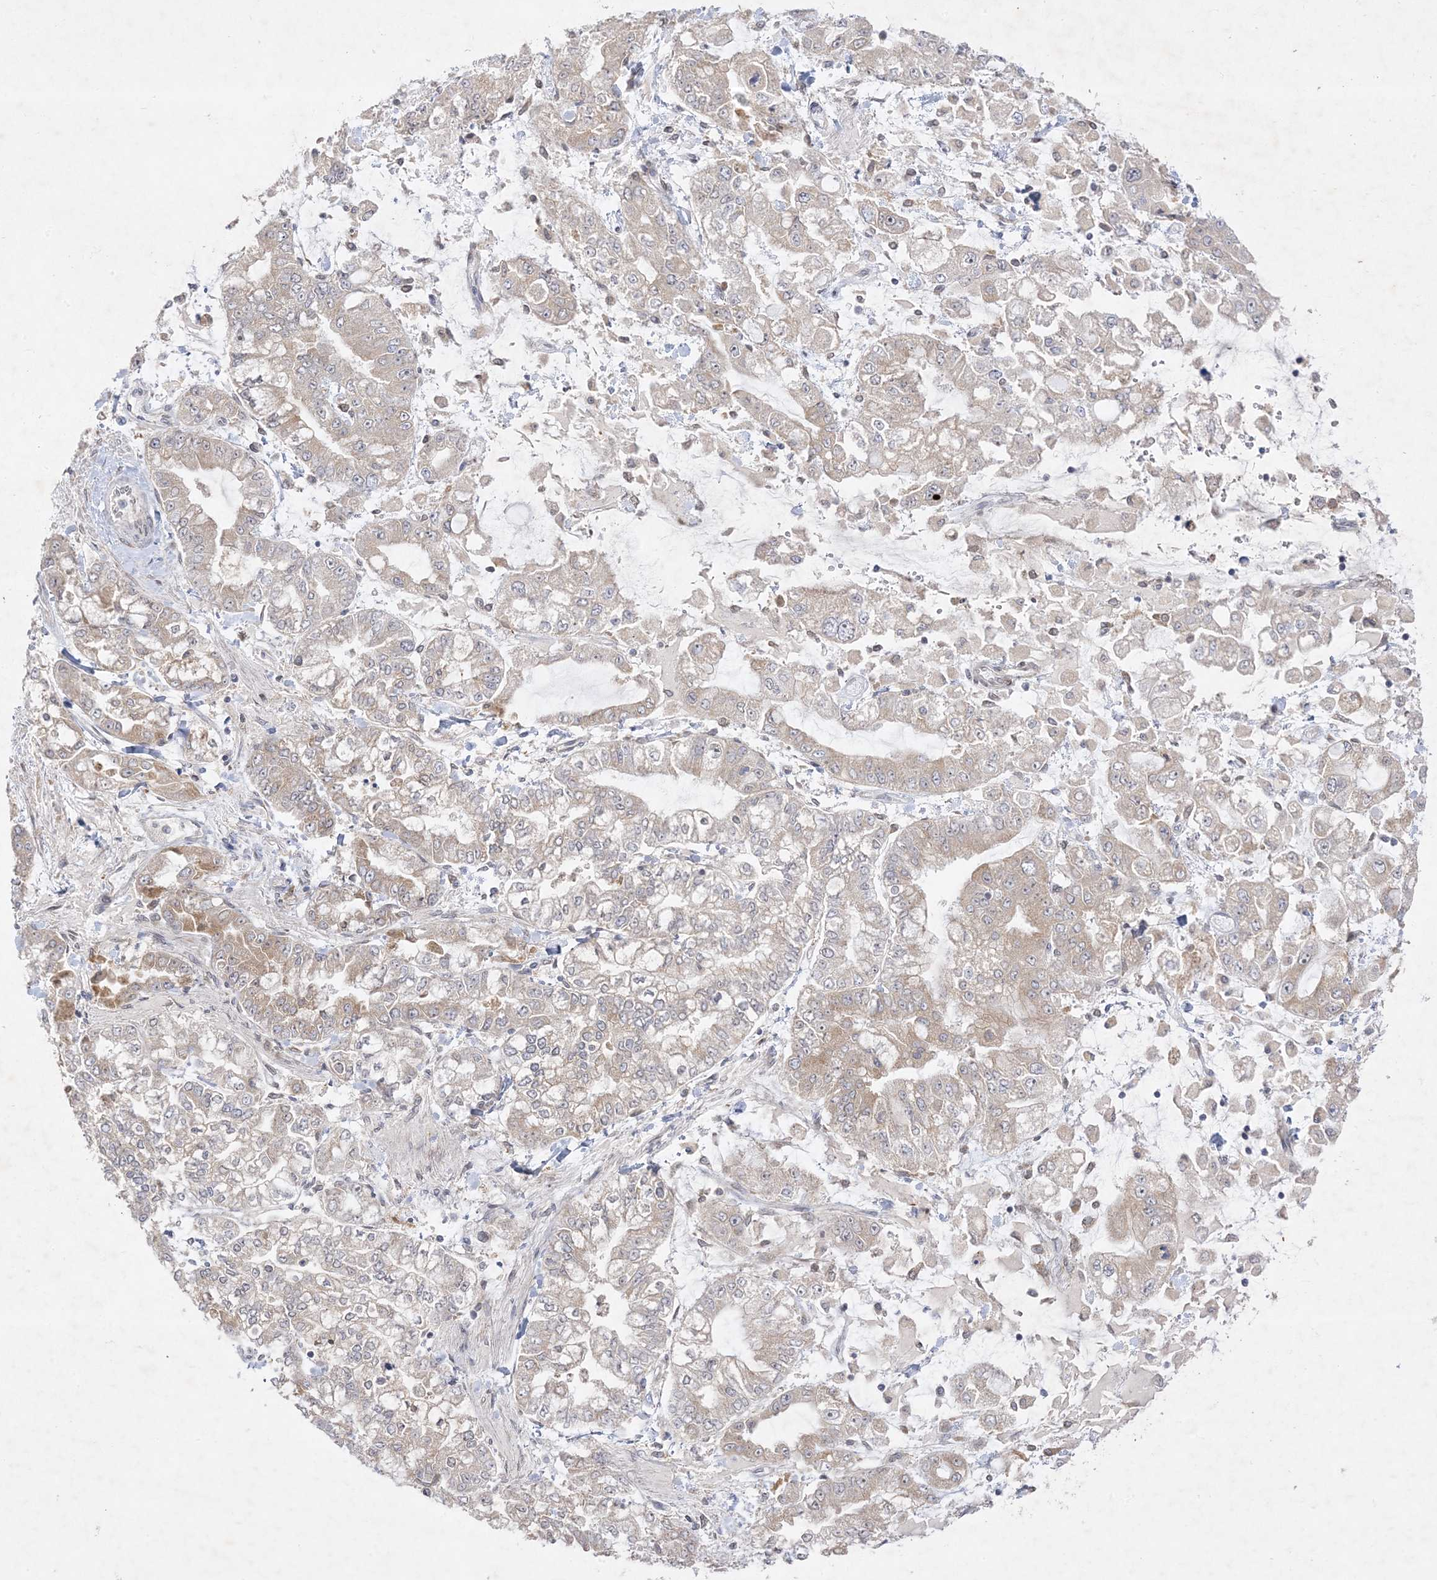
{"staining": {"intensity": "weak", "quantity": "25%-75%", "location": "cytoplasmic/membranous"}, "tissue": "stomach cancer", "cell_type": "Tumor cells", "image_type": "cancer", "snomed": [{"axis": "morphology", "description": "Normal tissue, NOS"}, {"axis": "morphology", "description": "Adenocarcinoma, NOS"}, {"axis": "topography", "description": "Stomach, upper"}, {"axis": "topography", "description": "Stomach"}], "caption": "Immunohistochemistry (IHC) of adenocarcinoma (stomach) displays low levels of weak cytoplasmic/membranous positivity in about 25%-75% of tumor cells.", "gene": "C2CD2", "patient": {"sex": "male", "age": 76}}